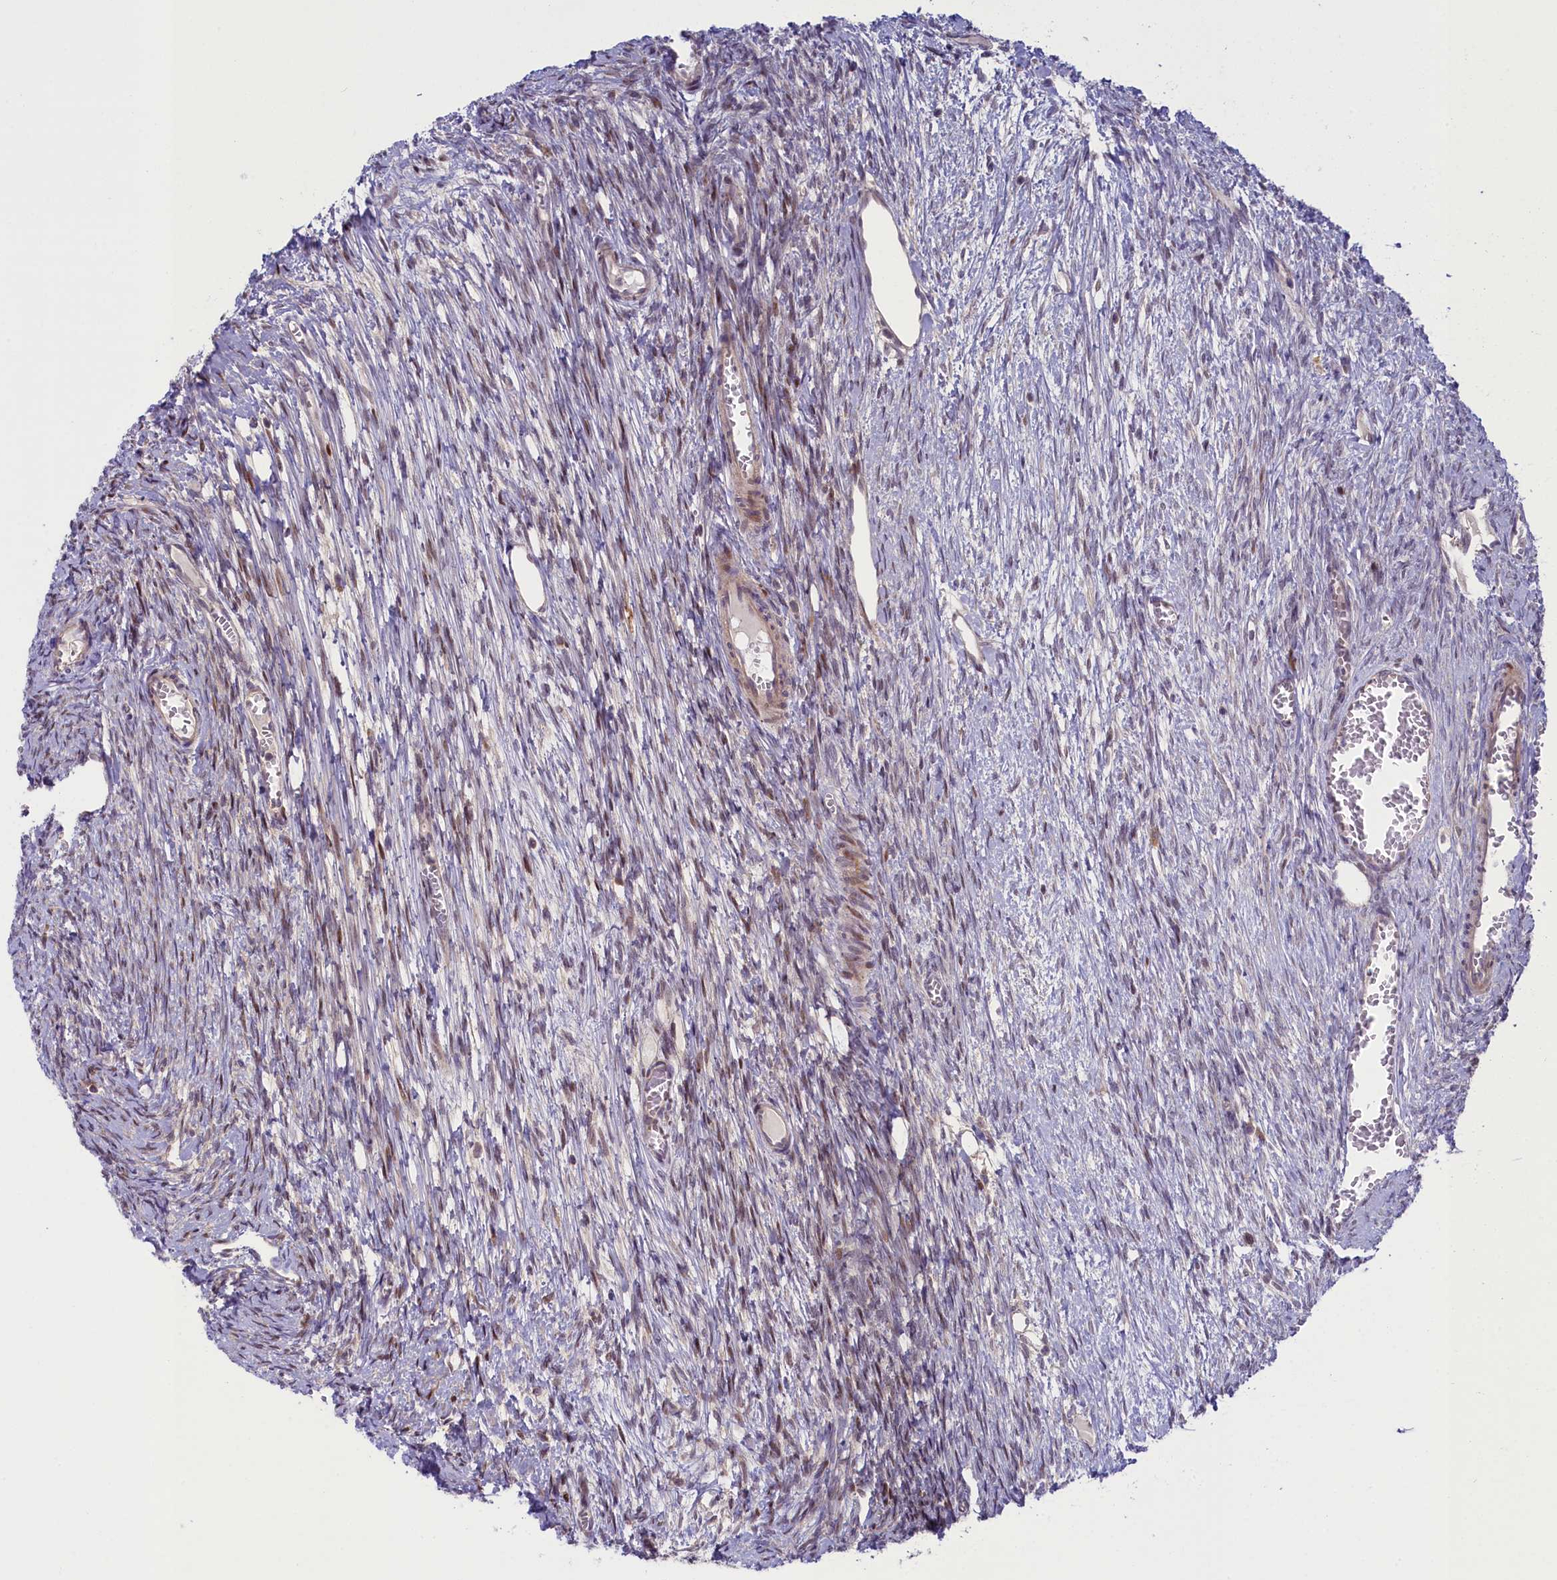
{"staining": {"intensity": "weak", "quantity": ">75%", "location": "cytoplasmic/membranous"}, "tissue": "ovary", "cell_type": "Follicle cells", "image_type": "normal", "snomed": [{"axis": "morphology", "description": "Normal tissue, NOS"}, {"axis": "topography", "description": "Ovary"}], "caption": "Human ovary stained with a brown dye shows weak cytoplasmic/membranous positive expression in approximately >75% of follicle cells.", "gene": "CCL23", "patient": {"sex": "female", "age": 44}}